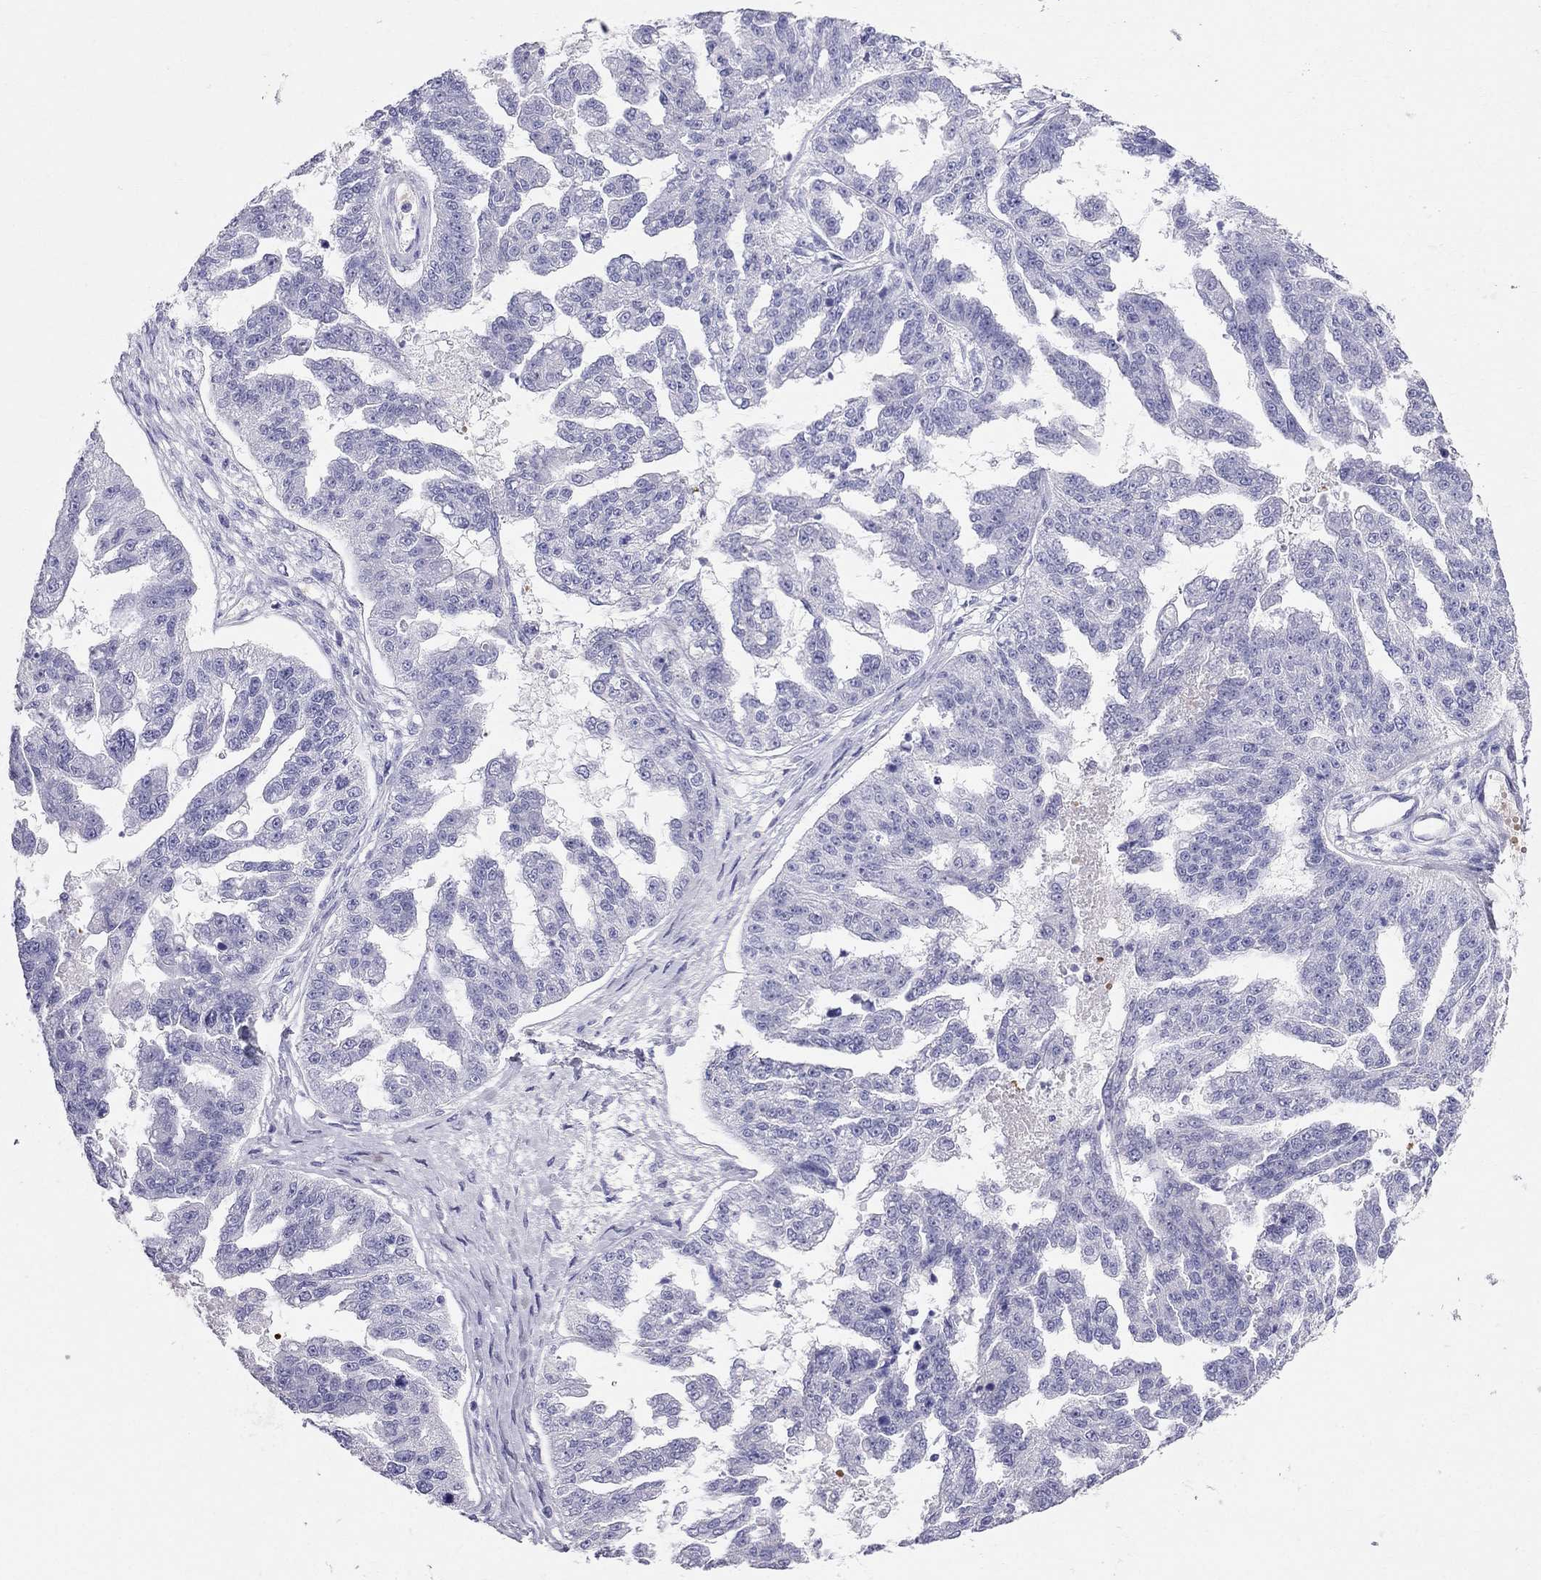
{"staining": {"intensity": "negative", "quantity": "none", "location": "none"}, "tissue": "ovarian cancer", "cell_type": "Tumor cells", "image_type": "cancer", "snomed": [{"axis": "morphology", "description": "Cystadenocarcinoma, serous, NOS"}, {"axis": "topography", "description": "Ovary"}], "caption": "A histopathology image of serous cystadenocarcinoma (ovarian) stained for a protein reveals no brown staining in tumor cells. (Brightfield microscopy of DAB (3,3'-diaminobenzidine) immunohistochemistry at high magnification).", "gene": "DNAAF6", "patient": {"sex": "female", "age": 58}}